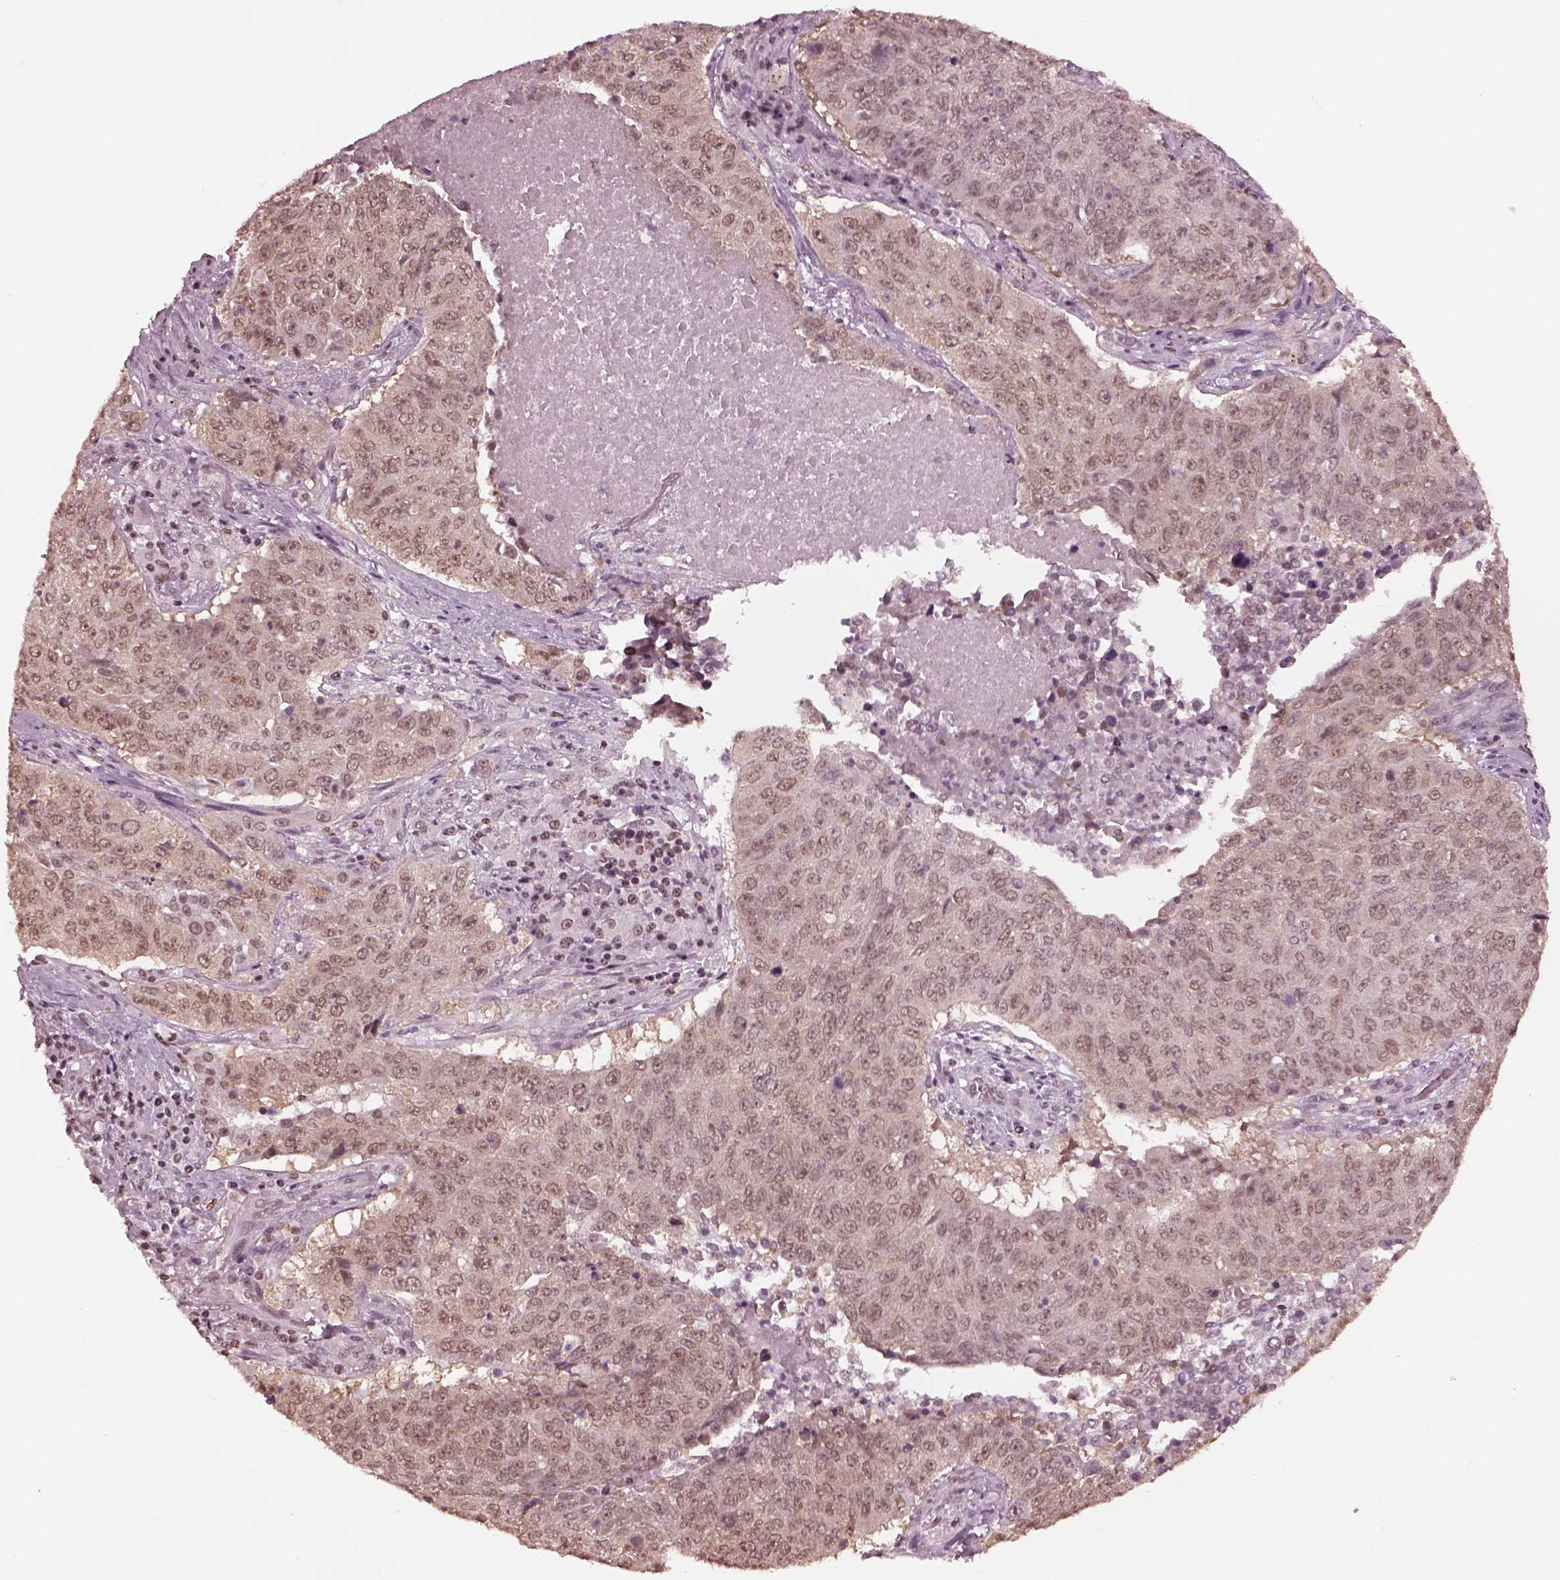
{"staining": {"intensity": "weak", "quantity": "<25%", "location": "cytoplasmic/membranous,nuclear"}, "tissue": "lung cancer", "cell_type": "Tumor cells", "image_type": "cancer", "snomed": [{"axis": "morphology", "description": "Normal tissue, NOS"}, {"axis": "morphology", "description": "Squamous cell carcinoma, NOS"}, {"axis": "topography", "description": "Bronchus"}, {"axis": "topography", "description": "Lung"}], "caption": "This is an immunohistochemistry (IHC) micrograph of human squamous cell carcinoma (lung). There is no staining in tumor cells.", "gene": "RUVBL2", "patient": {"sex": "male", "age": 64}}